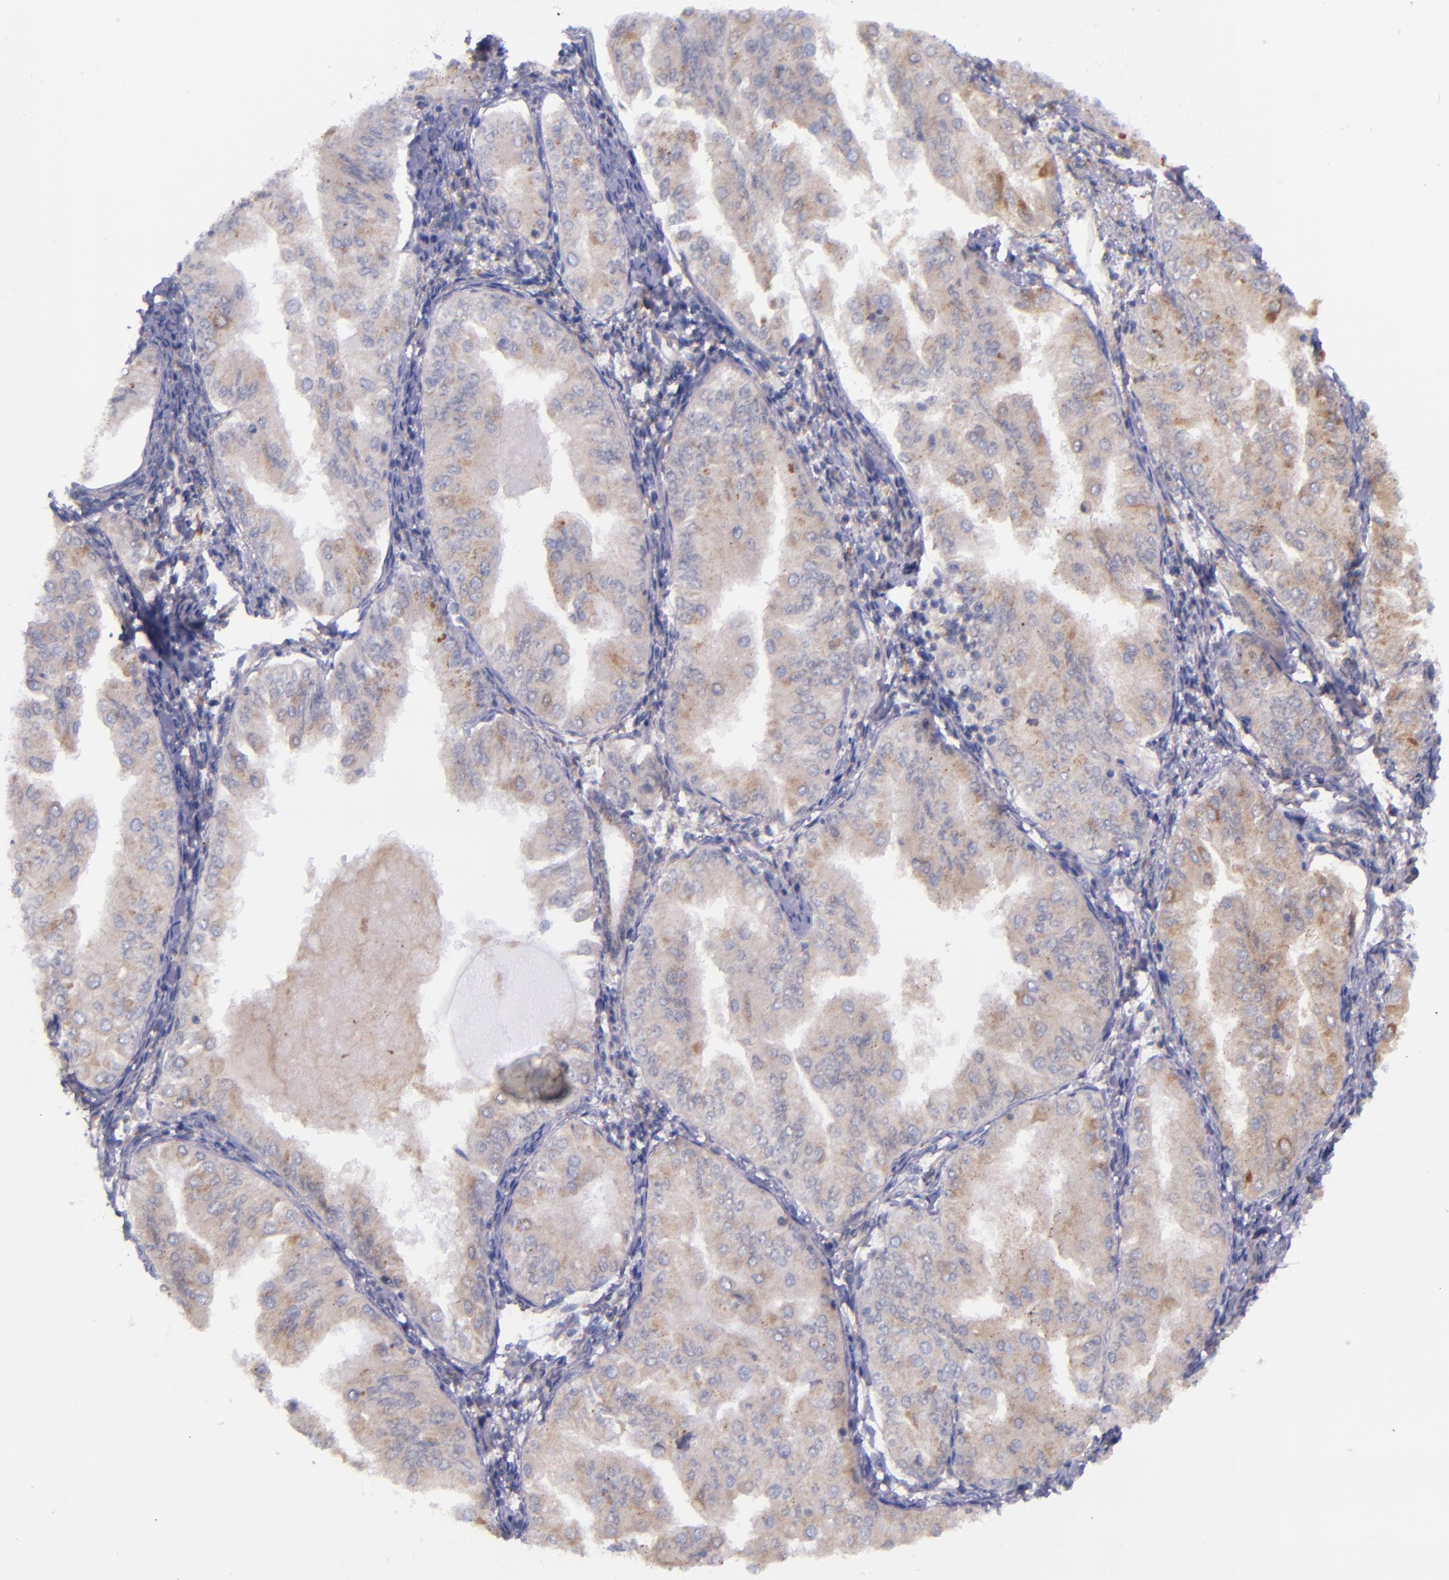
{"staining": {"intensity": "weak", "quantity": ">75%", "location": "cytoplasmic/membranous"}, "tissue": "endometrial cancer", "cell_type": "Tumor cells", "image_type": "cancer", "snomed": [{"axis": "morphology", "description": "Adenocarcinoma, NOS"}, {"axis": "topography", "description": "Endometrium"}], "caption": "A micrograph of human endometrial cancer stained for a protein displays weak cytoplasmic/membranous brown staining in tumor cells.", "gene": "IVL", "patient": {"sex": "female", "age": 53}}